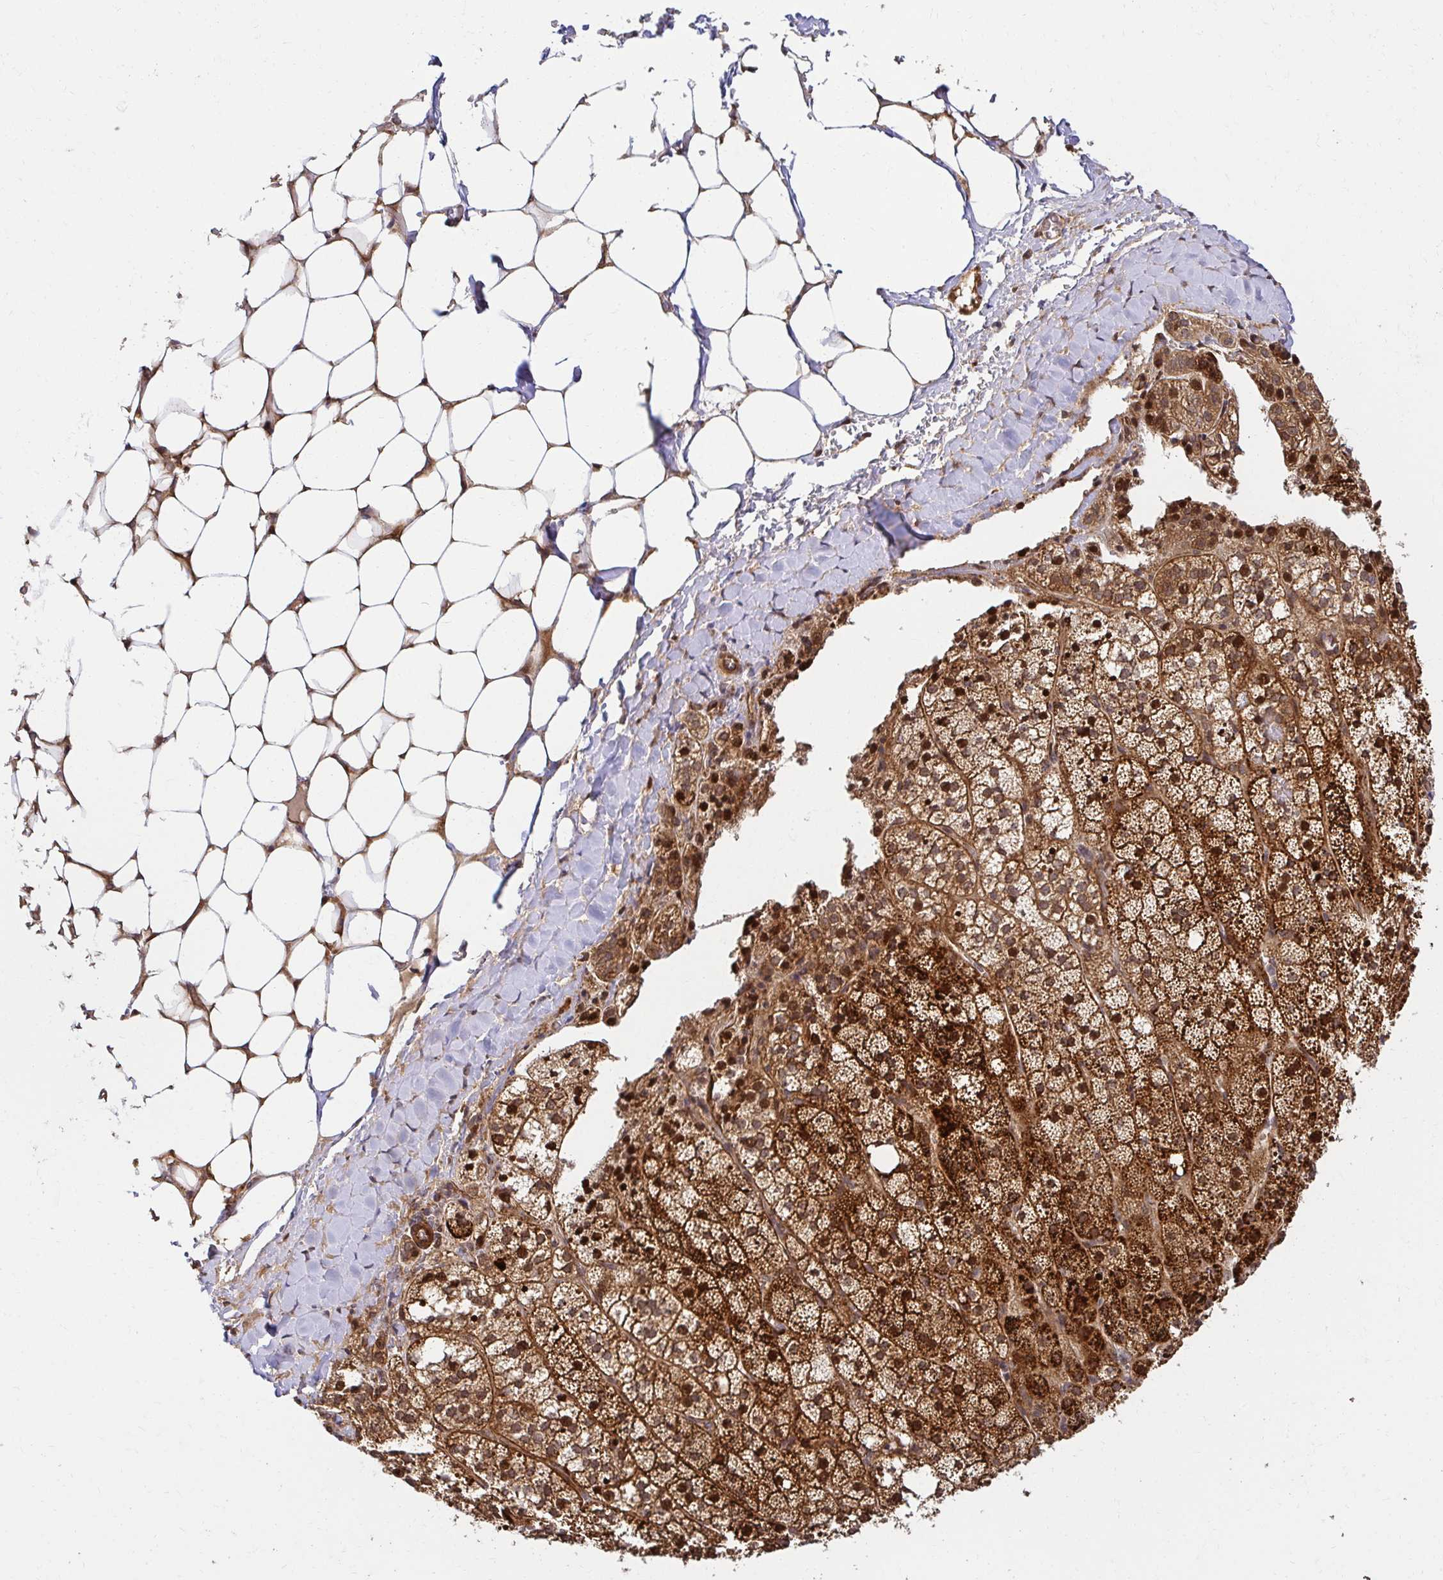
{"staining": {"intensity": "moderate", "quantity": ">75%", "location": "cytoplasmic/membranous,nuclear"}, "tissue": "adrenal gland", "cell_type": "Glandular cells", "image_type": "normal", "snomed": [{"axis": "morphology", "description": "Normal tissue, NOS"}, {"axis": "topography", "description": "Adrenal gland"}], "caption": "Glandular cells display medium levels of moderate cytoplasmic/membranous,nuclear expression in approximately >75% of cells in normal adrenal gland.", "gene": "PSMA4", "patient": {"sex": "male", "age": 53}}